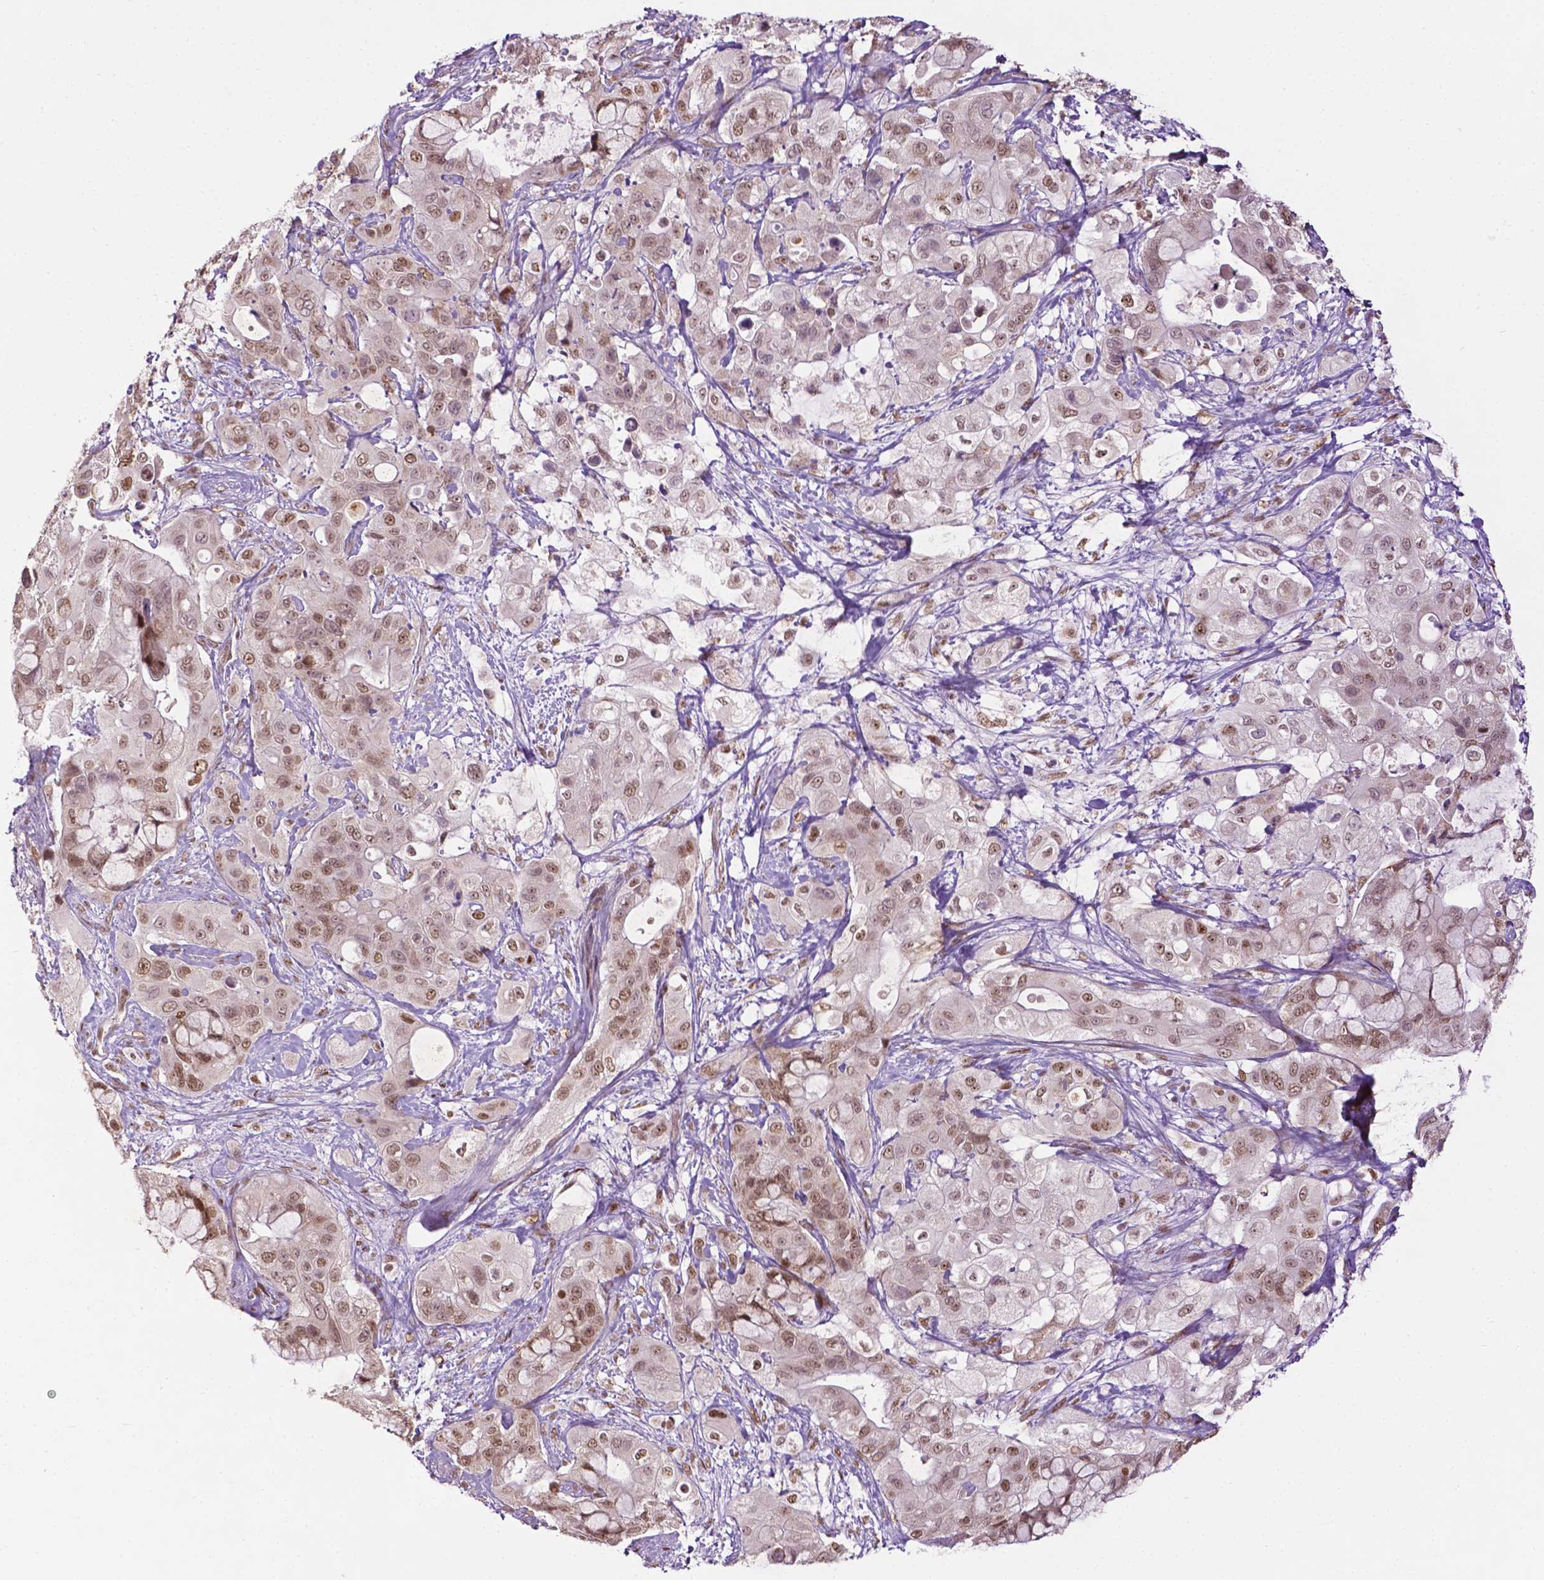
{"staining": {"intensity": "moderate", "quantity": ">75%", "location": "nuclear"}, "tissue": "pancreatic cancer", "cell_type": "Tumor cells", "image_type": "cancer", "snomed": [{"axis": "morphology", "description": "Adenocarcinoma, NOS"}, {"axis": "topography", "description": "Pancreas"}], "caption": "Pancreatic adenocarcinoma tissue exhibits moderate nuclear staining in about >75% of tumor cells, visualized by immunohistochemistry.", "gene": "ZNF41", "patient": {"sex": "male", "age": 71}}